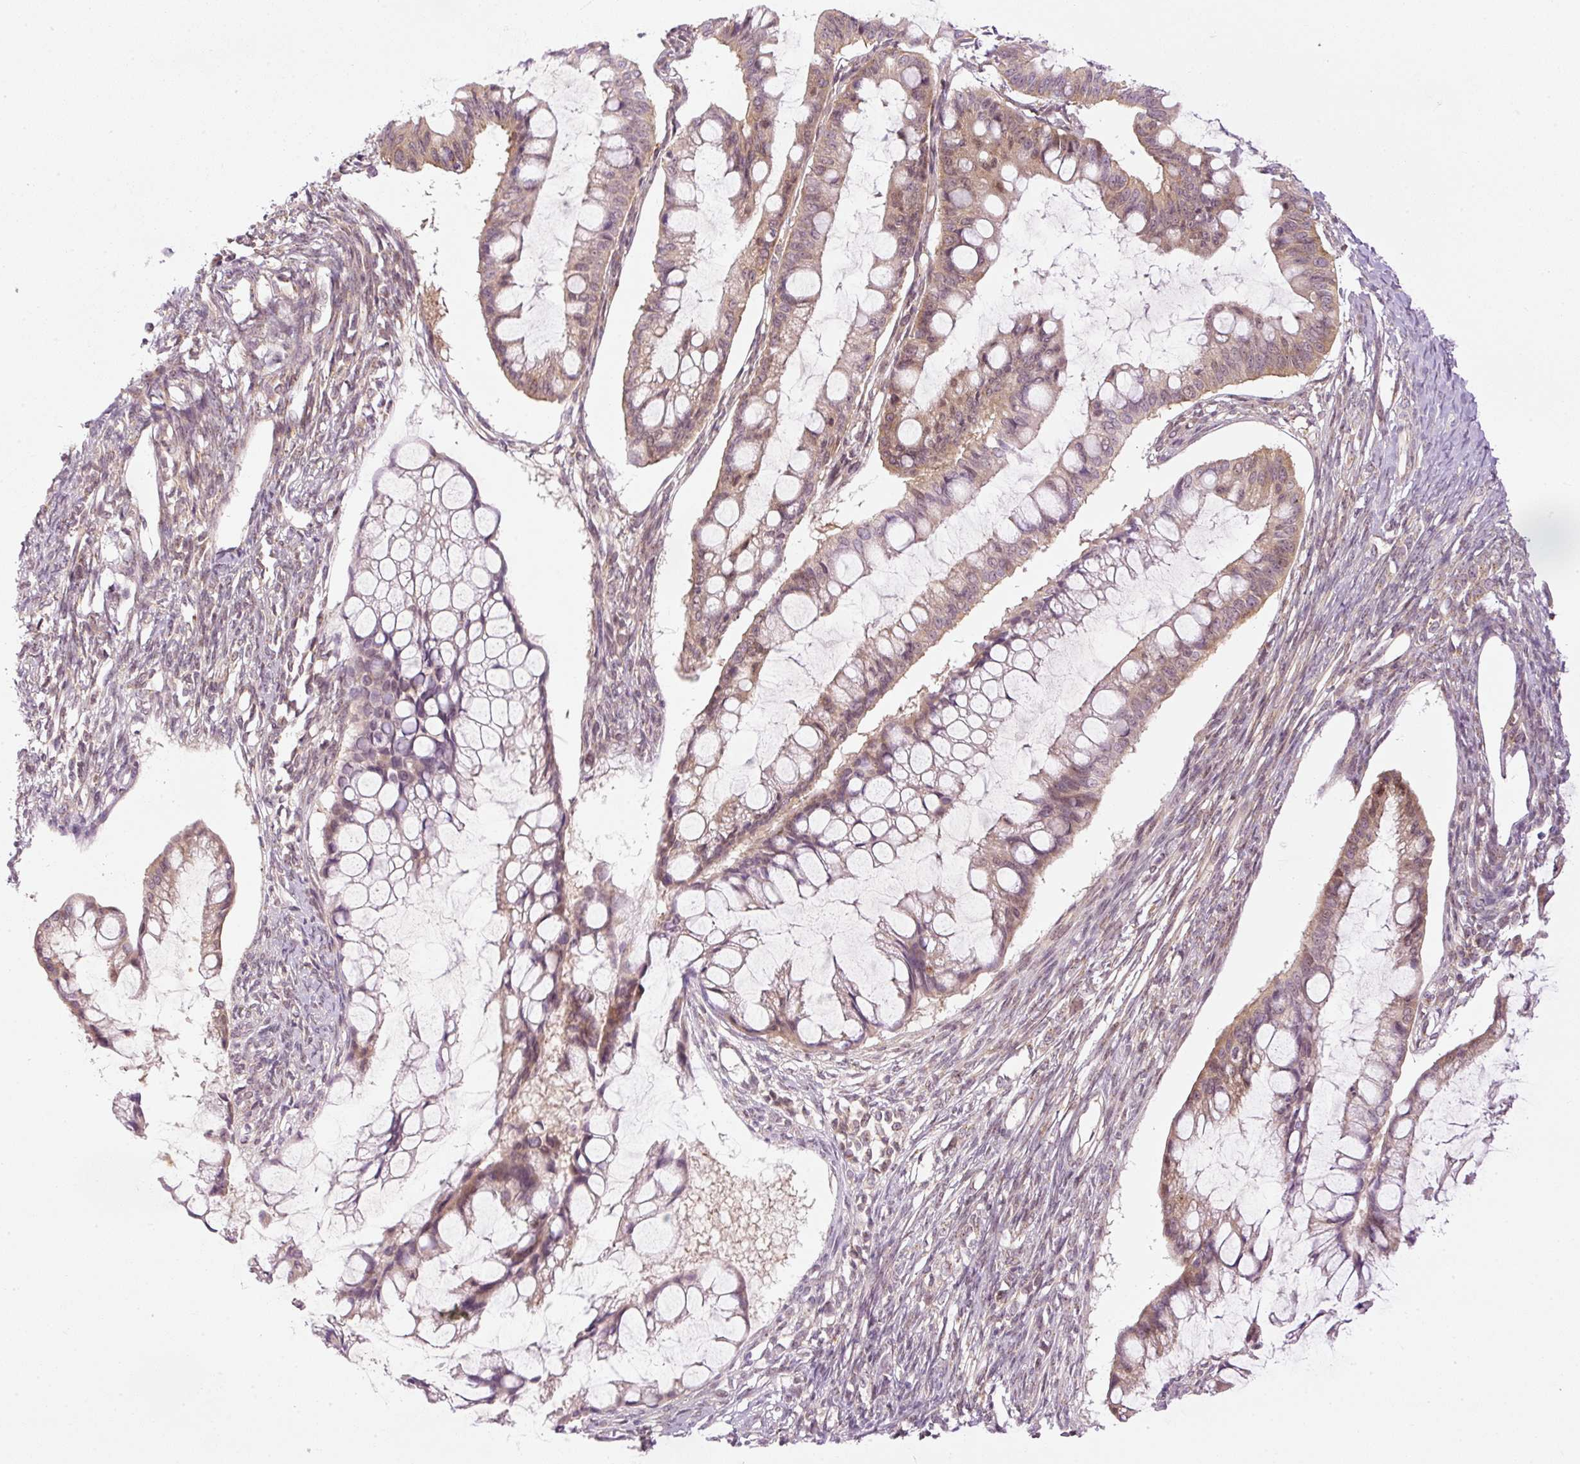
{"staining": {"intensity": "weak", "quantity": ">75%", "location": "cytoplasmic/membranous,nuclear"}, "tissue": "ovarian cancer", "cell_type": "Tumor cells", "image_type": "cancer", "snomed": [{"axis": "morphology", "description": "Cystadenocarcinoma, mucinous, NOS"}, {"axis": "topography", "description": "Ovary"}], "caption": "An image showing weak cytoplasmic/membranous and nuclear positivity in about >75% of tumor cells in ovarian cancer (mucinous cystadenocarcinoma), as visualized by brown immunohistochemical staining.", "gene": "MZT2B", "patient": {"sex": "female", "age": 73}}